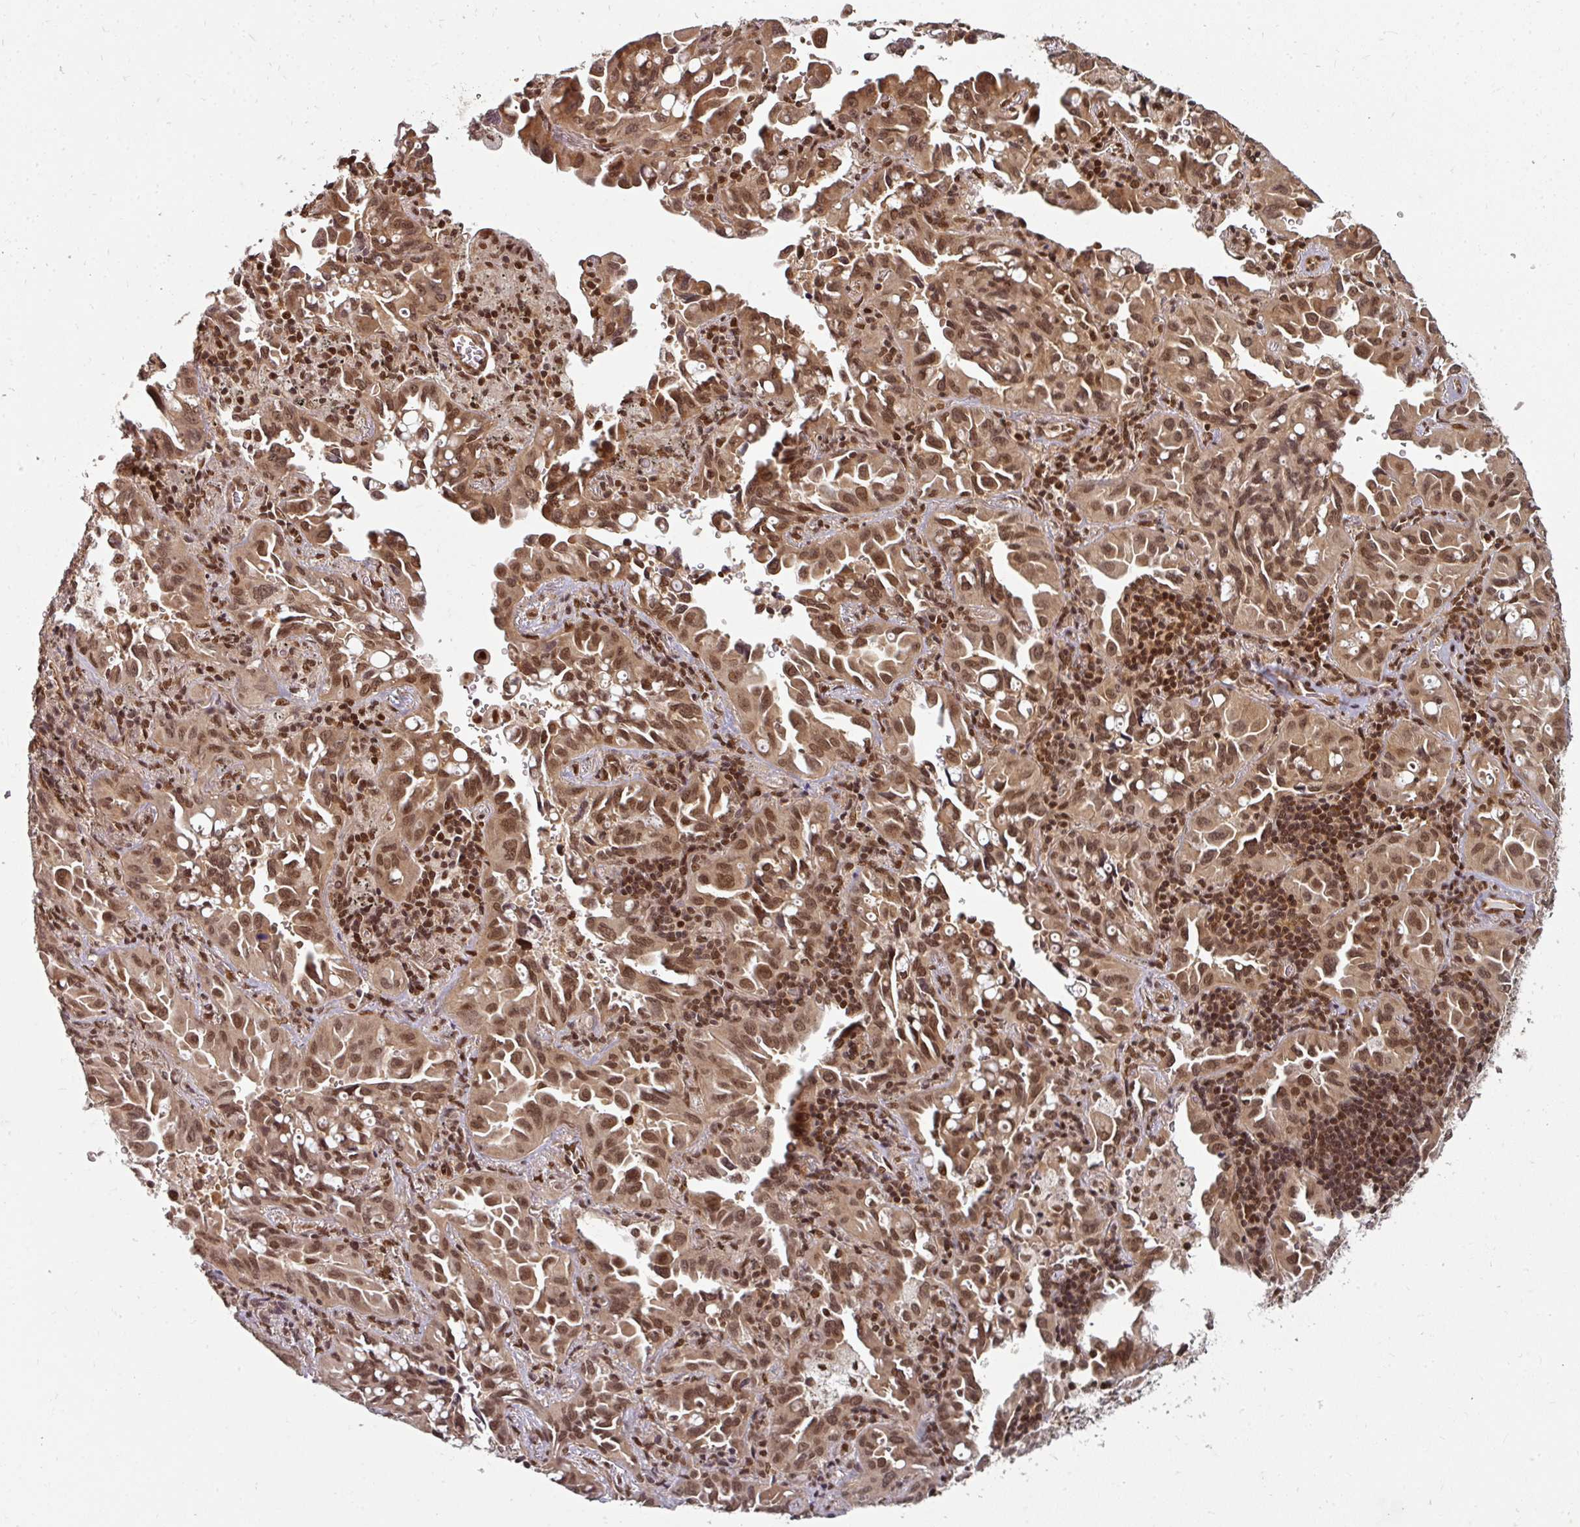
{"staining": {"intensity": "moderate", "quantity": ">75%", "location": "cytoplasmic/membranous,nuclear"}, "tissue": "lung cancer", "cell_type": "Tumor cells", "image_type": "cancer", "snomed": [{"axis": "morphology", "description": "Adenocarcinoma, NOS"}, {"axis": "topography", "description": "Lung"}], "caption": "Immunohistochemical staining of adenocarcinoma (lung) reveals medium levels of moderate cytoplasmic/membranous and nuclear protein expression in about >75% of tumor cells. The staining was performed using DAB (3,3'-diaminobenzidine) to visualize the protein expression in brown, while the nuclei were stained in blue with hematoxylin (Magnification: 20x).", "gene": "SIK3", "patient": {"sex": "male", "age": 68}}